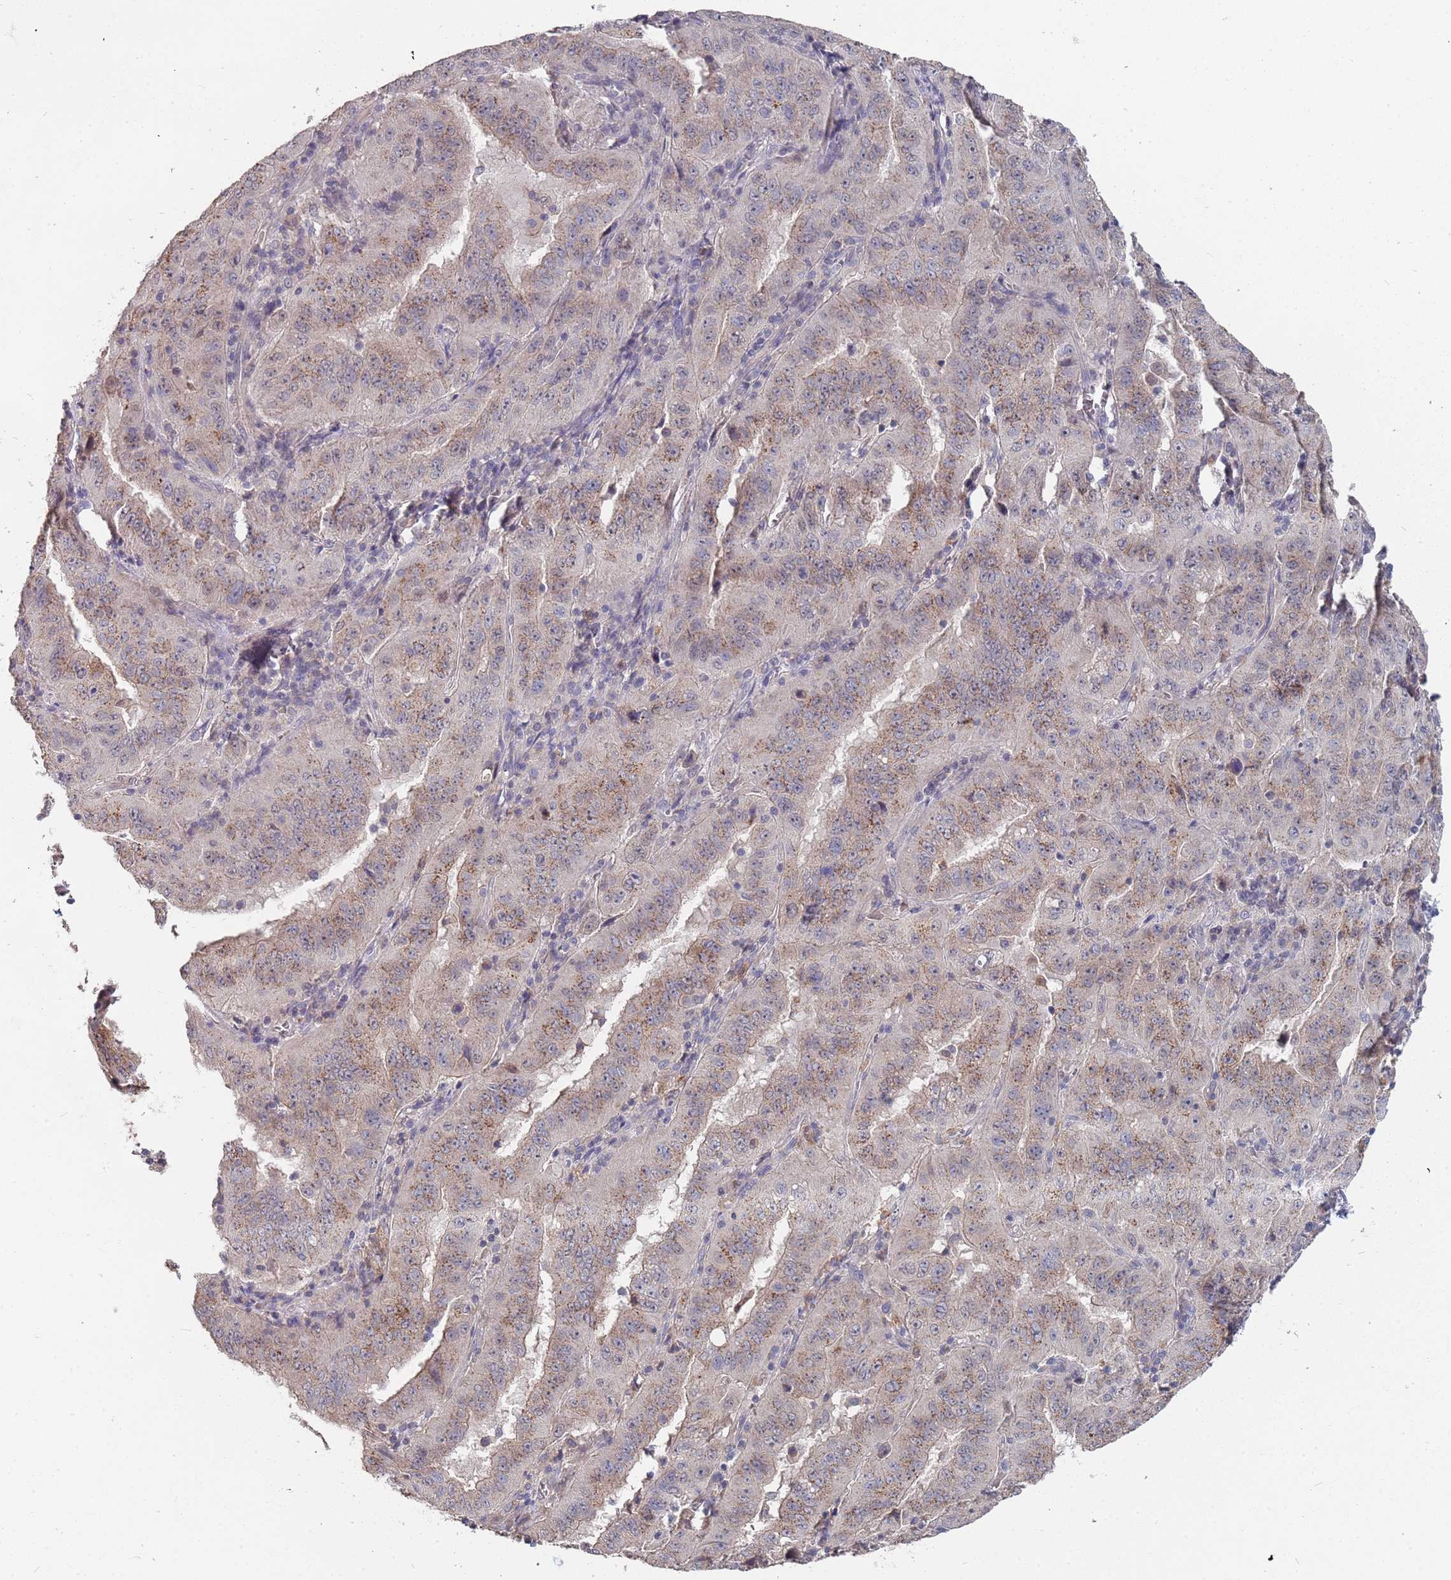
{"staining": {"intensity": "negative", "quantity": "none", "location": "none"}, "tissue": "pancreatic cancer", "cell_type": "Tumor cells", "image_type": "cancer", "snomed": [{"axis": "morphology", "description": "Adenocarcinoma, NOS"}, {"axis": "topography", "description": "Pancreas"}], "caption": "High magnification brightfield microscopy of pancreatic cancer (adenocarcinoma) stained with DAB (brown) and counterstained with hematoxylin (blue): tumor cells show no significant staining.", "gene": "TCEANC2", "patient": {"sex": "male", "age": 63}}